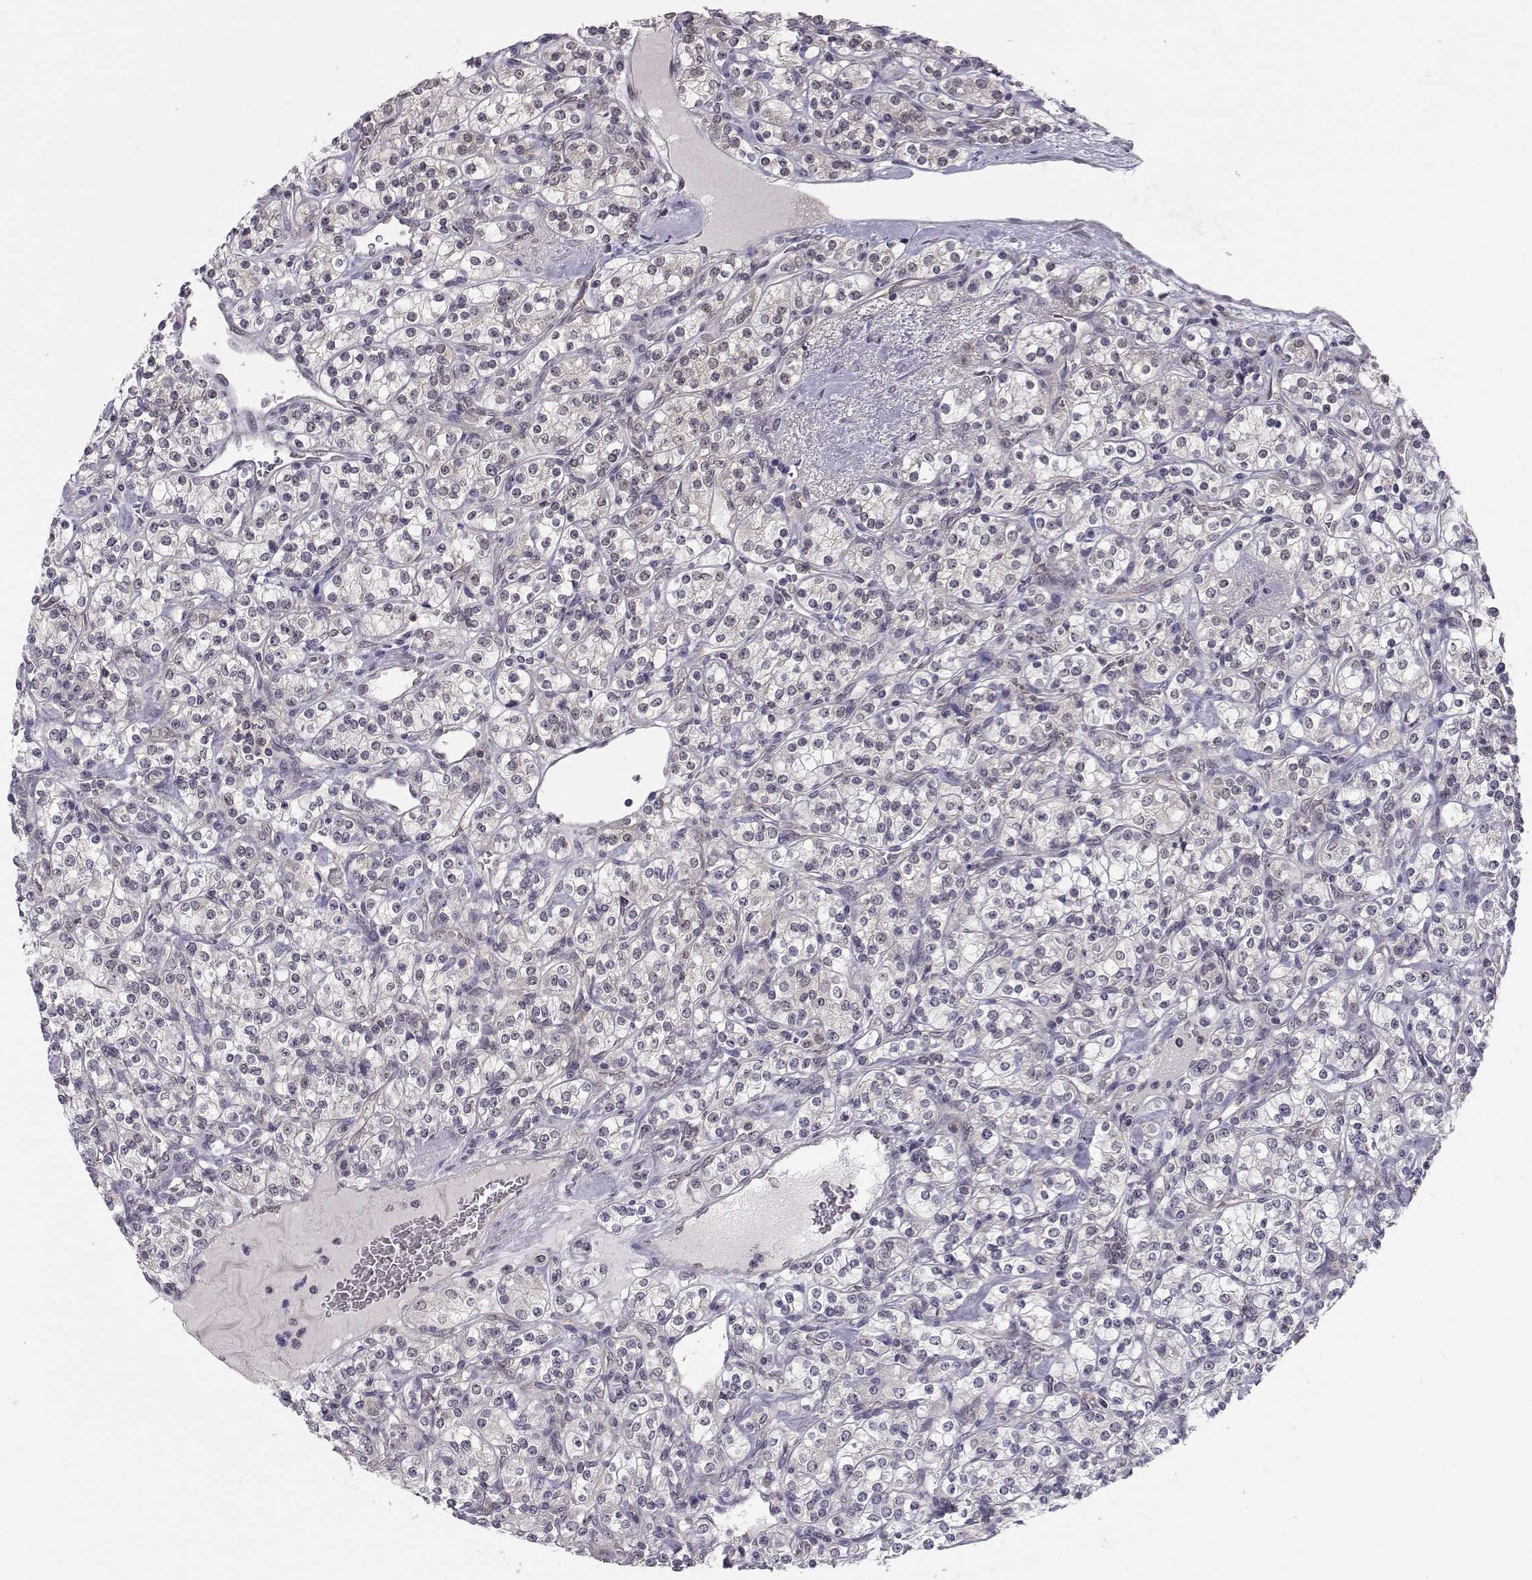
{"staining": {"intensity": "negative", "quantity": "none", "location": "none"}, "tissue": "renal cancer", "cell_type": "Tumor cells", "image_type": "cancer", "snomed": [{"axis": "morphology", "description": "Adenocarcinoma, NOS"}, {"axis": "topography", "description": "Kidney"}], "caption": "This is an immunohistochemistry (IHC) micrograph of renal adenocarcinoma. There is no positivity in tumor cells.", "gene": "KIF13B", "patient": {"sex": "male", "age": 77}}